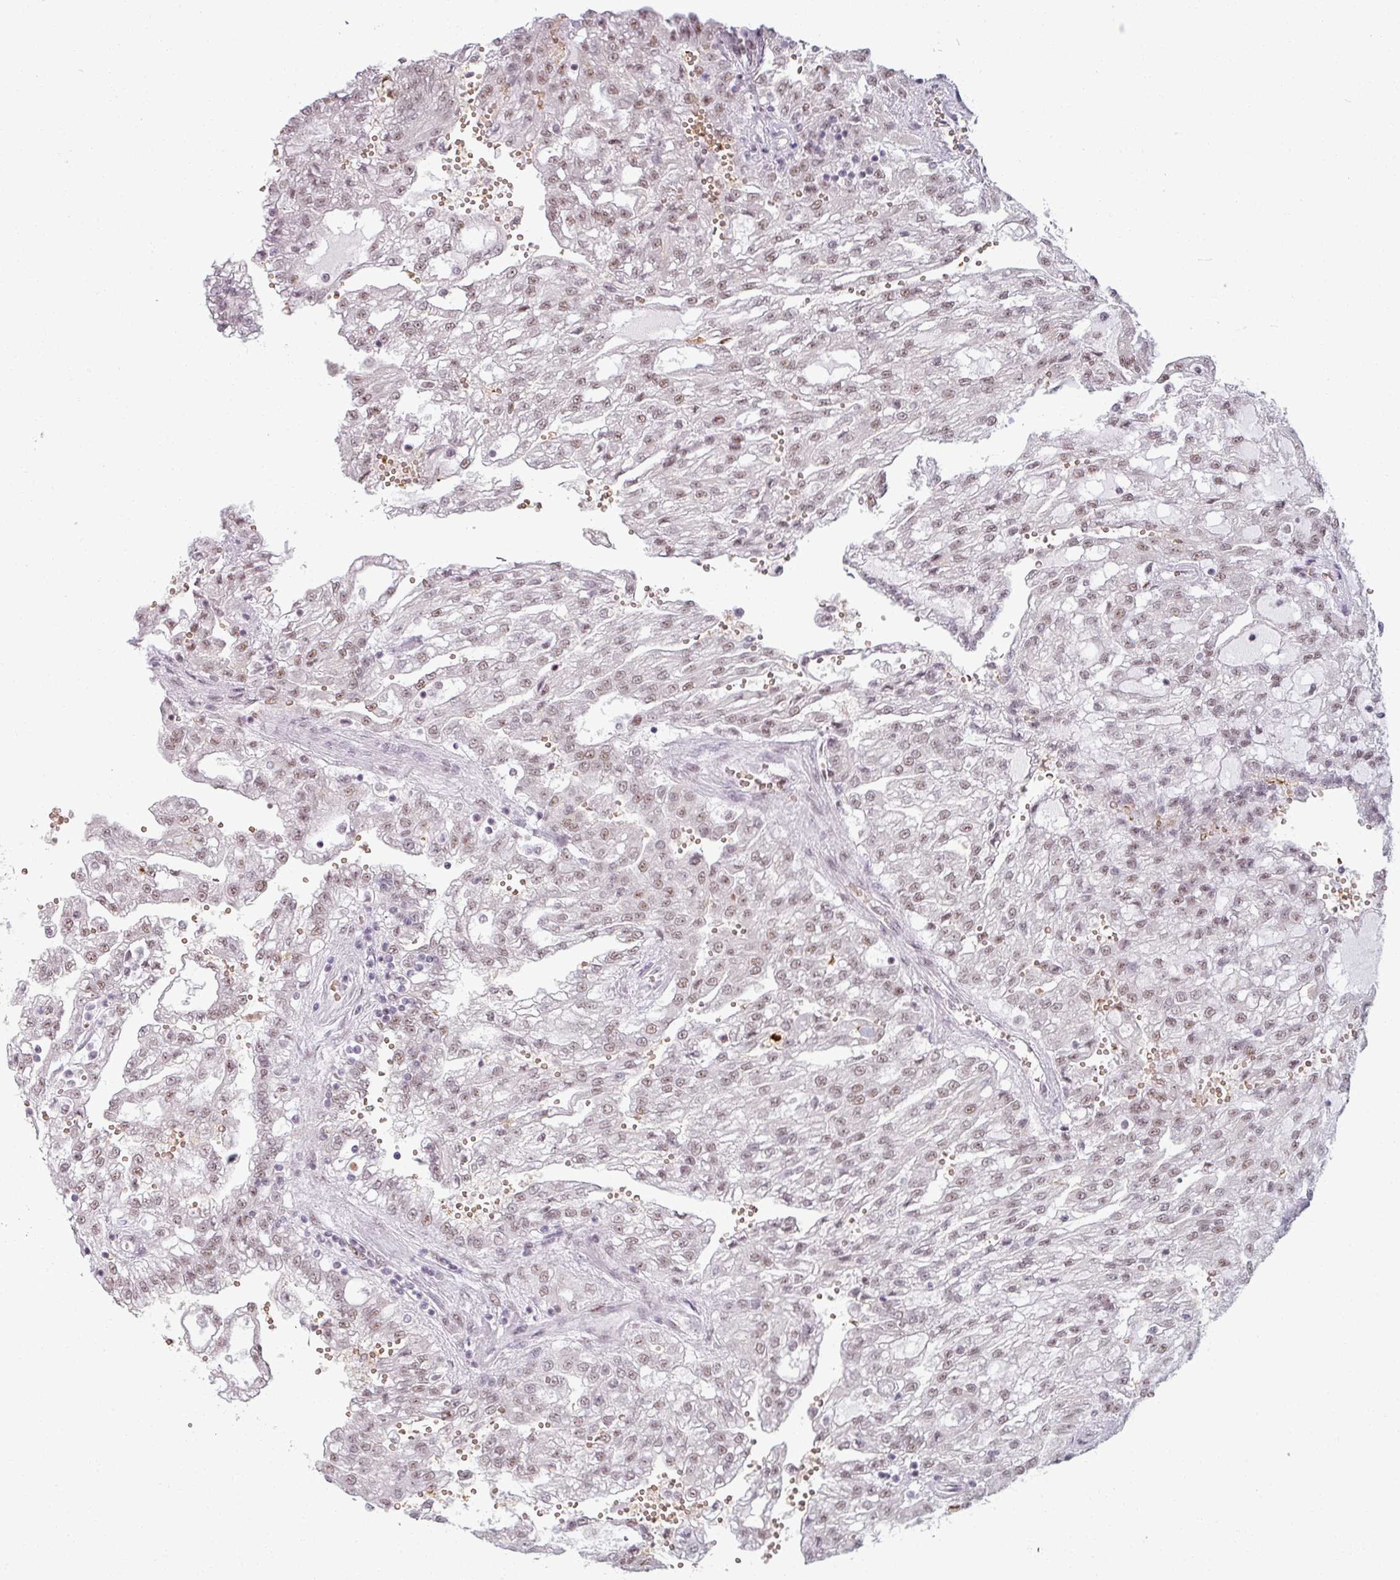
{"staining": {"intensity": "moderate", "quantity": ">75%", "location": "nuclear"}, "tissue": "renal cancer", "cell_type": "Tumor cells", "image_type": "cancer", "snomed": [{"axis": "morphology", "description": "Adenocarcinoma, NOS"}, {"axis": "topography", "description": "Kidney"}], "caption": "This histopathology image exhibits renal cancer (adenocarcinoma) stained with immunohistochemistry to label a protein in brown. The nuclear of tumor cells show moderate positivity for the protein. Nuclei are counter-stained blue.", "gene": "NCOR1", "patient": {"sex": "male", "age": 63}}